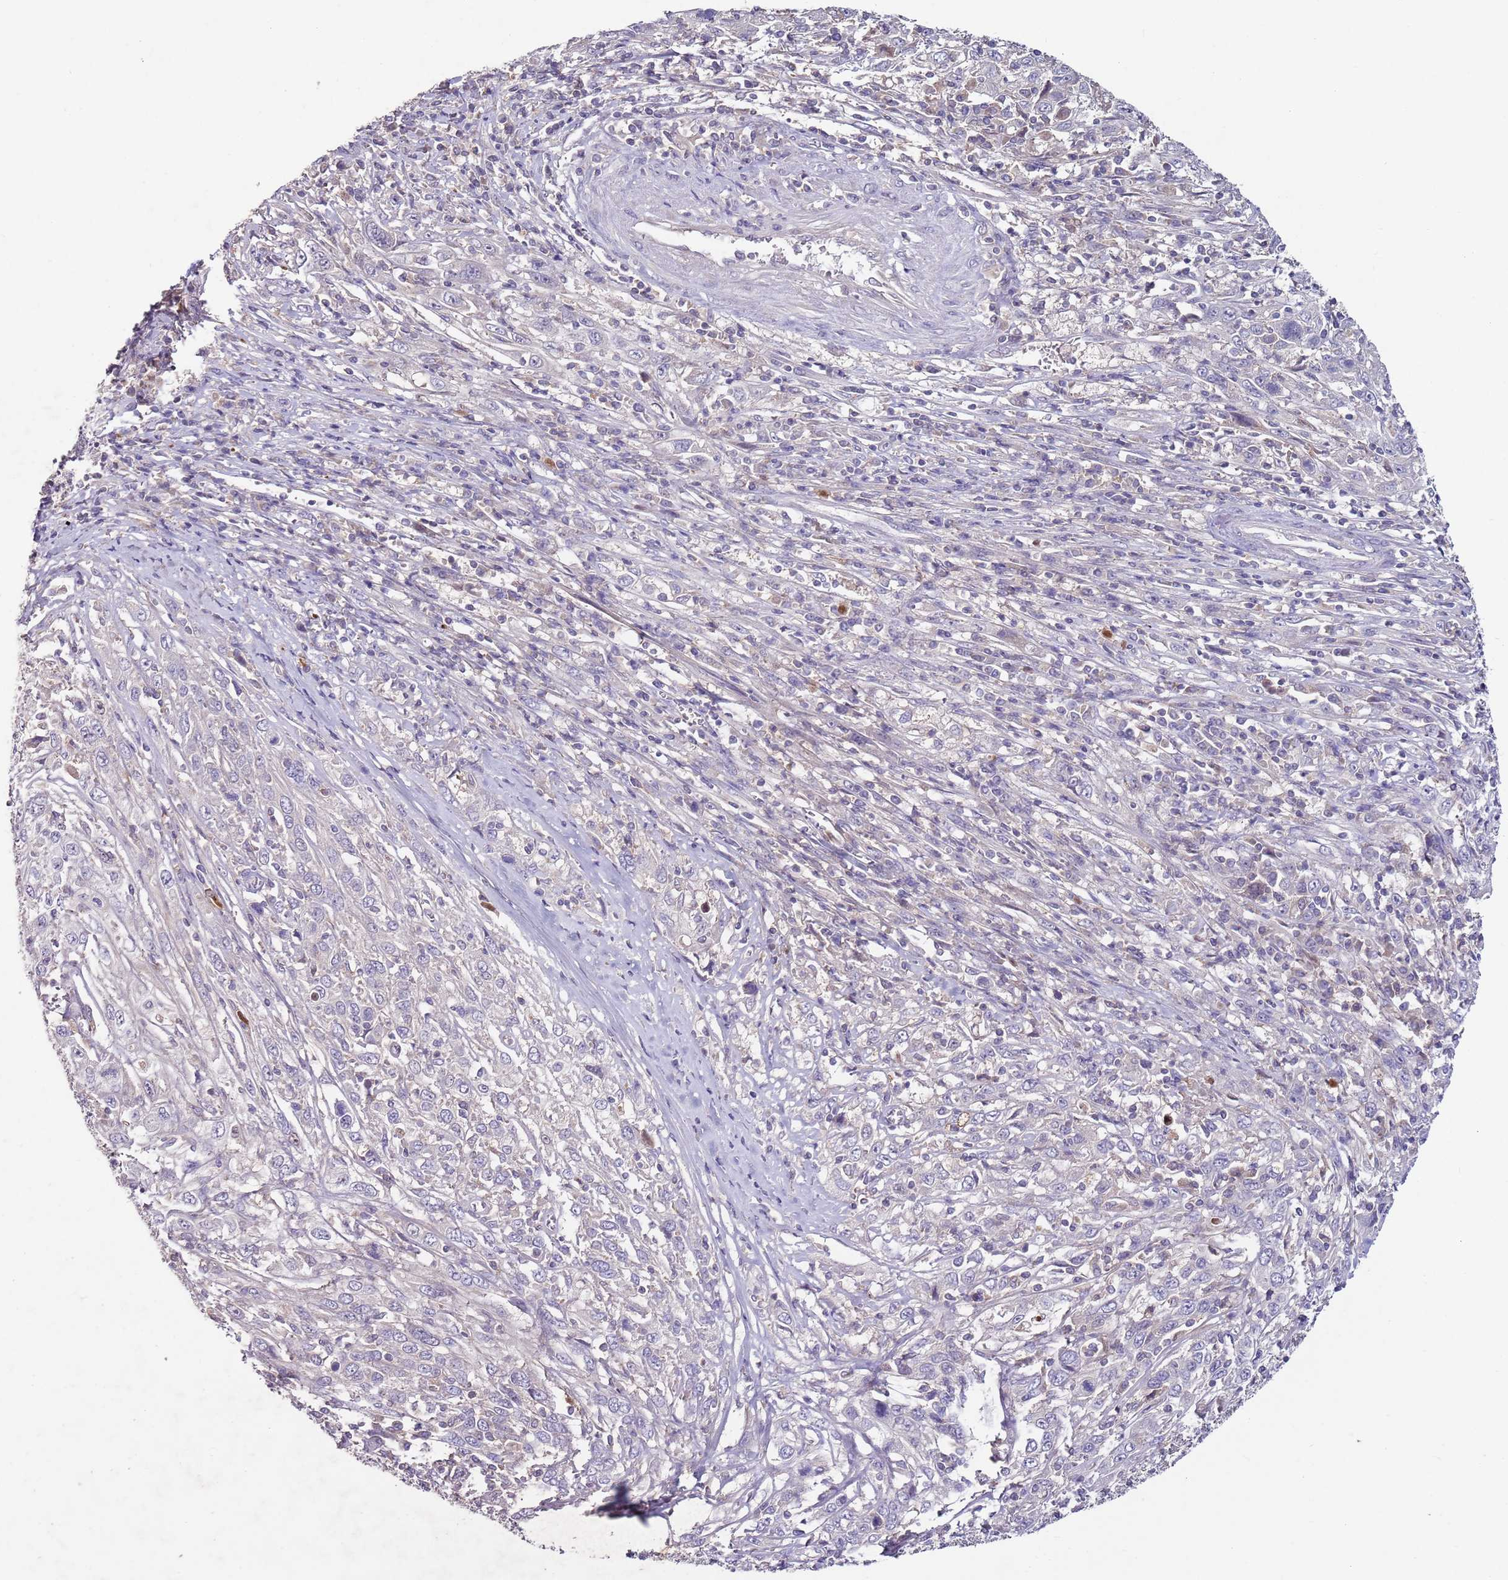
{"staining": {"intensity": "negative", "quantity": "none", "location": "none"}, "tissue": "cervical cancer", "cell_type": "Tumor cells", "image_type": "cancer", "snomed": [{"axis": "morphology", "description": "Squamous cell carcinoma, NOS"}, {"axis": "topography", "description": "Cervix"}], "caption": "Photomicrograph shows no significant protein staining in tumor cells of squamous cell carcinoma (cervical). (Stains: DAB immunohistochemistry (IHC) with hematoxylin counter stain, Microscopy: brightfield microscopy at high magnification).", "gene": "NRDE2", "patient": {"sex": "female", "age": 46}}